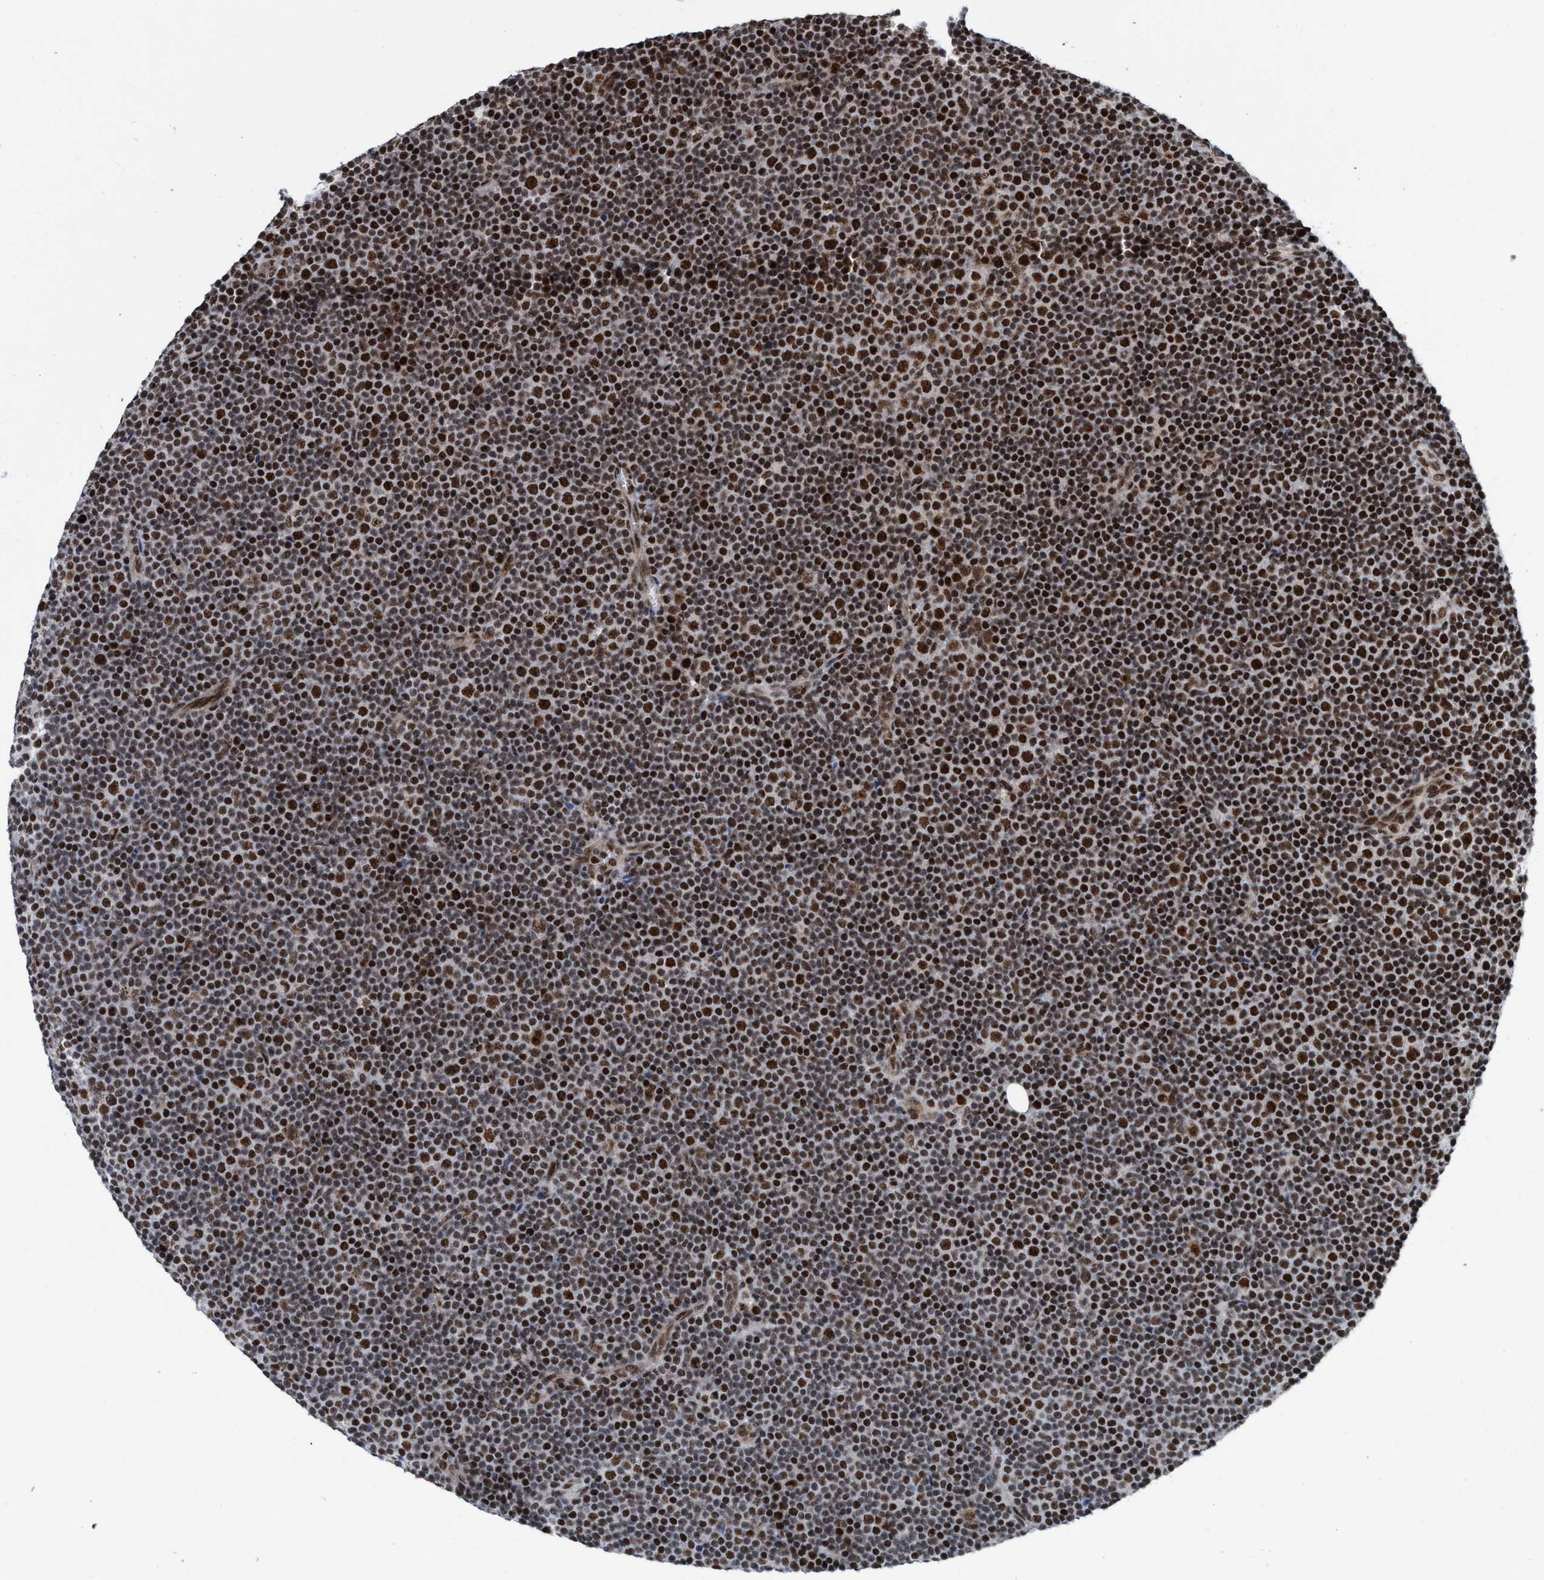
{"staining": {"intensity": "strong", "quantity": ">75%", "location": "nuclear"}, "tissue": "lymphoma", "cell_type": "Tumor cells", "image_type": "cancer", "snomed": [{"axis": "morphology", "description": "Malignant lymphoma, non-Hodgkin's type, Low grade"}, {"axis": "topography", "description": "Lymph node"}], "caption": "Lymphoma tissue exhibits strong nuclear positivity in about >75% of tumor cells, visualized by immunohistochemistry. The staining was performed using DAB (3,3'-diaminobenzidine), with brown indicating positive protein expression. Nuclei are stained blue with hematoxylin.", "gene": "TOPBP1", "patient": {"sex": "female", "age": 67}}